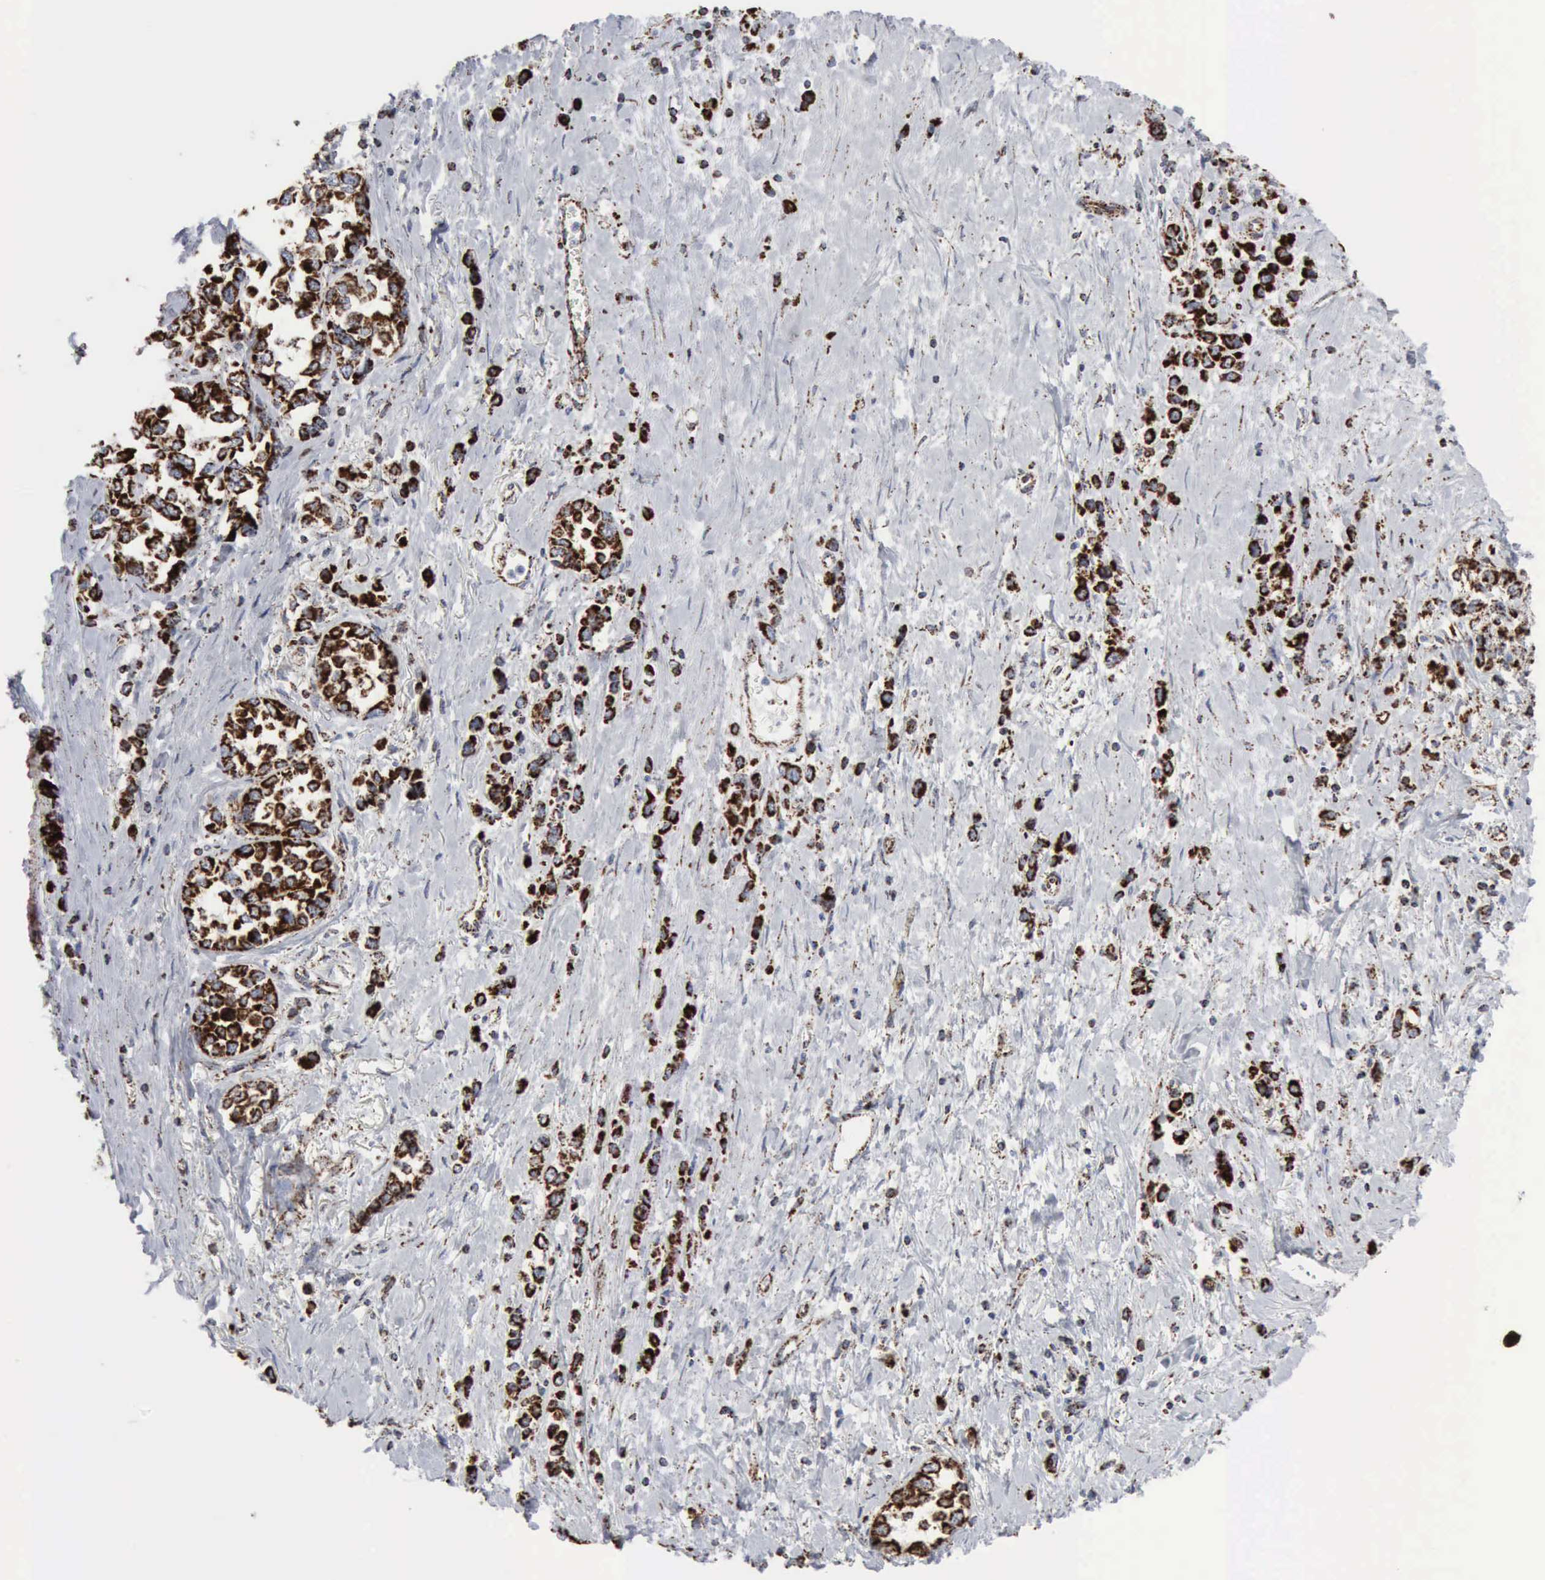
{"staining": {"intensity": "strong", "quantity": ">75%", "location": "cytoplasmic/membranous"}, "tissue": "stomach cancer", "cell_type": "Tumor cells", "image_type": "cancer", "snomed": [{"axis": "morphology", "description": "Adenocarcinoma, NOS"}, {"axis": "topography", "description": "Stomach, upper"}], "caption": "This is a photomicrograph of IHC staining of adenocarcinoma (stomach), which shows strong positivity in the cytoplasmic/membranous of tumor cells.", "gene": "ACO2", "patient": {"sex": "male", "age": 76}}